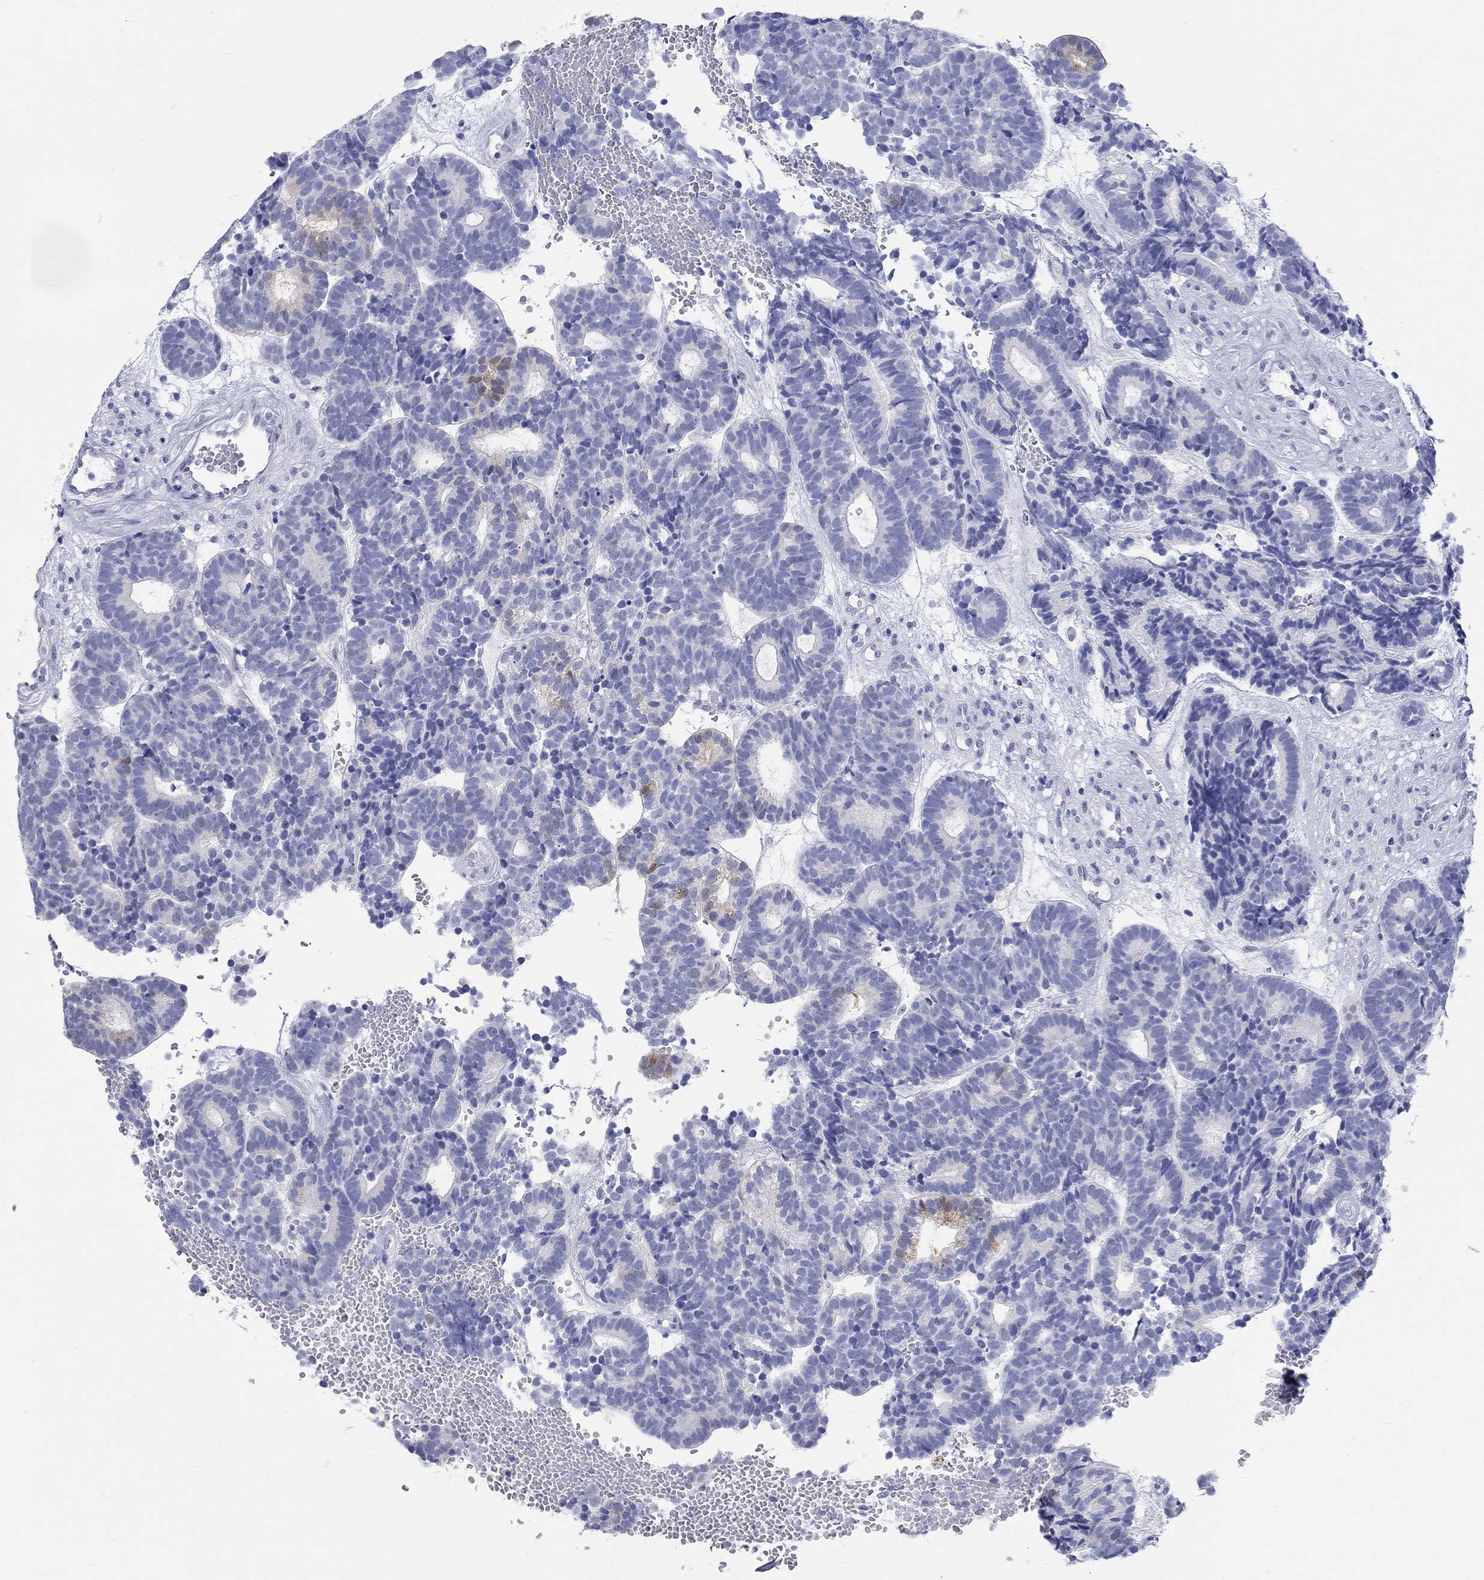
{"staining": {"intensity": "weak", "quantity": "<25%", "location": "cytoplasmic/membranous"}, "tissue": "head and neck cancer", "cell_type": "Tumor cells", "image_type": "cancer", "snomed": [{"axis": "morphology", "description": "Adenocarcinoma, NOS"}, {"axis": "topography", "description": "Head-Neck"}], "caption": "Human adenocarcinoma (head and neck) stained for a protein using immunohistochemistry (IHC) demonstrates no positivity in tumor cells.", "gene": "AKR1C2", "patient": {"sex": "female", "age": 81}}